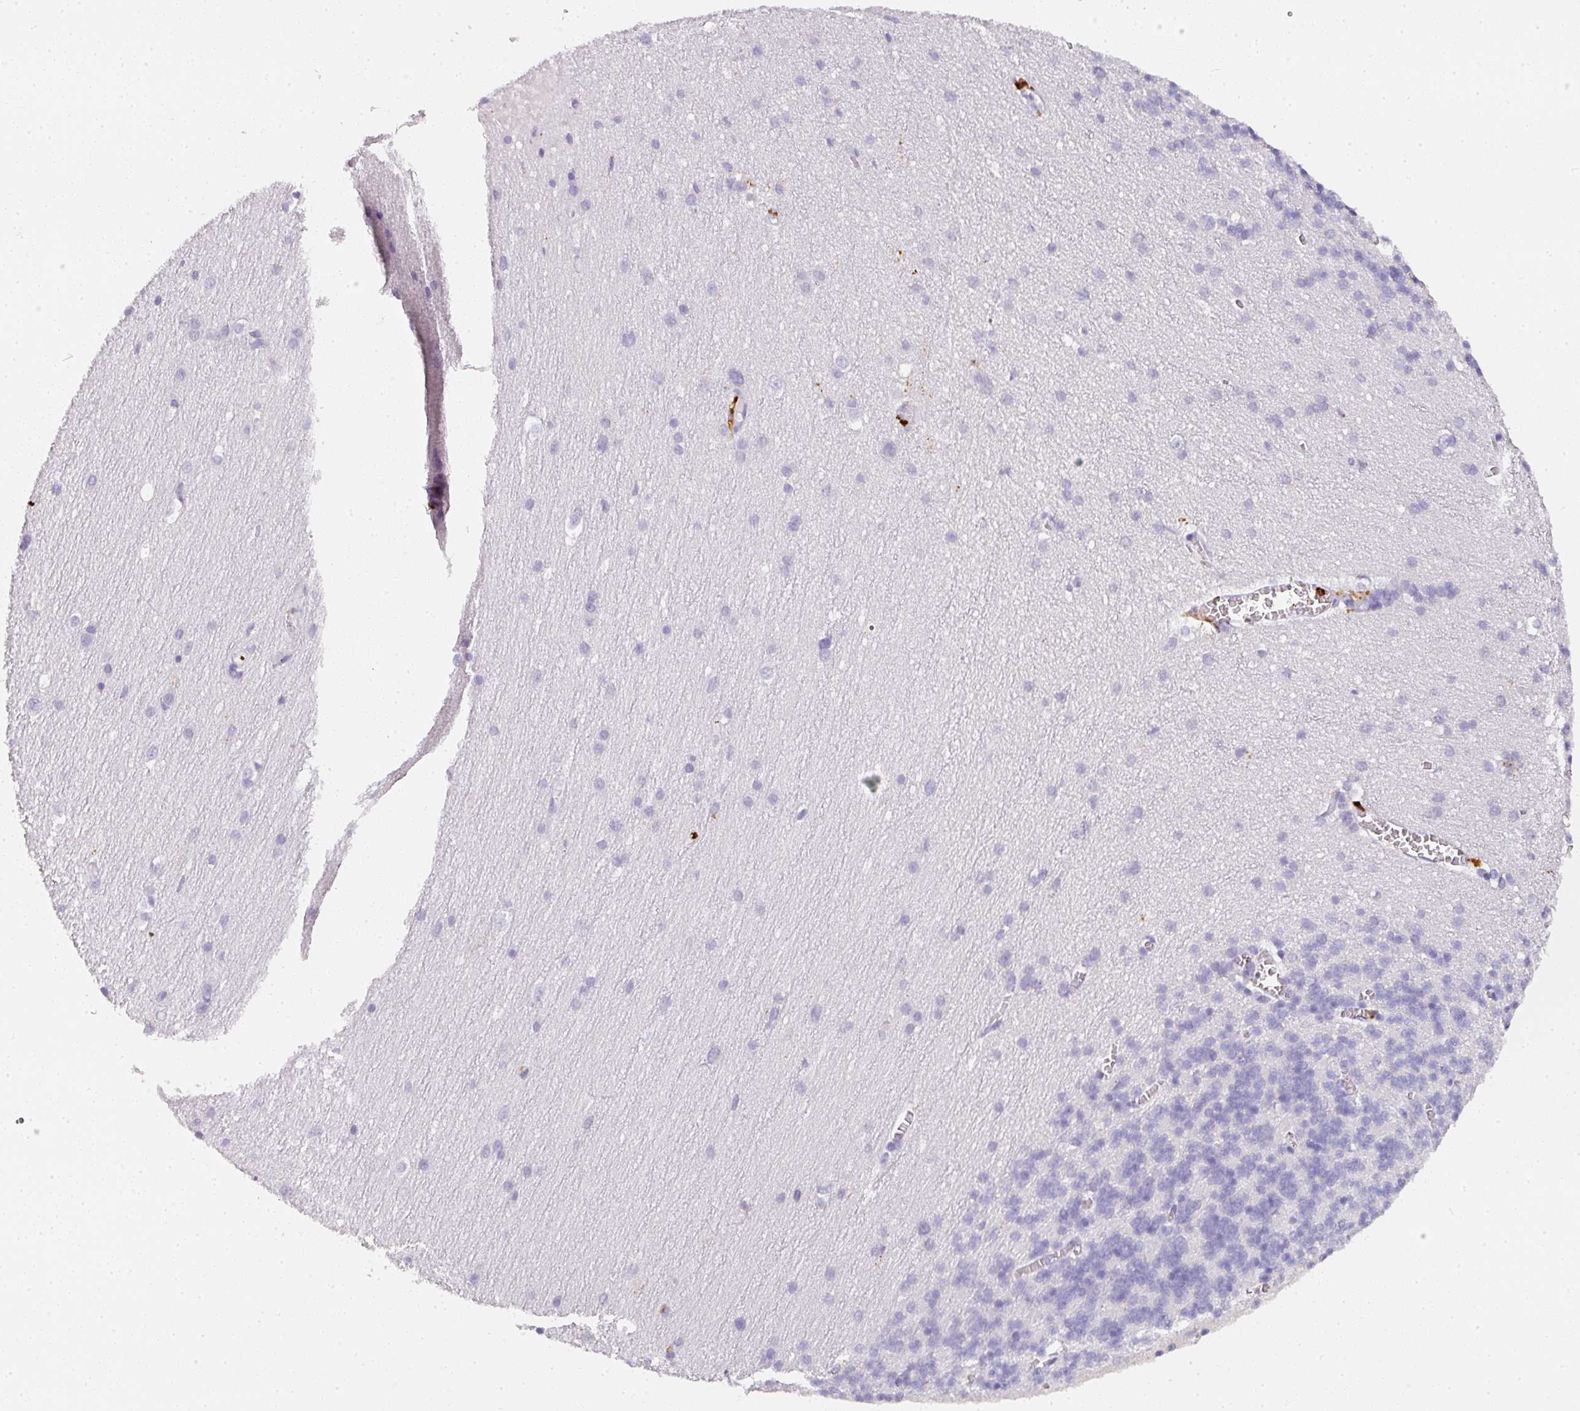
{"staining": {"intensity": "negative", "quantity": "none", "location": "none"}, "tissue": "cerebellum", "cell_type": "Cells in granular layer", "image_type": "normal", "snomed": [{"axis": "morphology", "description": "Normal tissue, NOS"}, {"axis": "topography", "description": "Cerebellum"}], "caption": "Cells in granular layer are negative for protein expression in unremarkable human cerebellum. (Brightfield microscopy of DAB immunohistochemistry (IHC) at high magnification).", "gene": "MMACHC", "patient": {"sex": "male", "age": 37}}